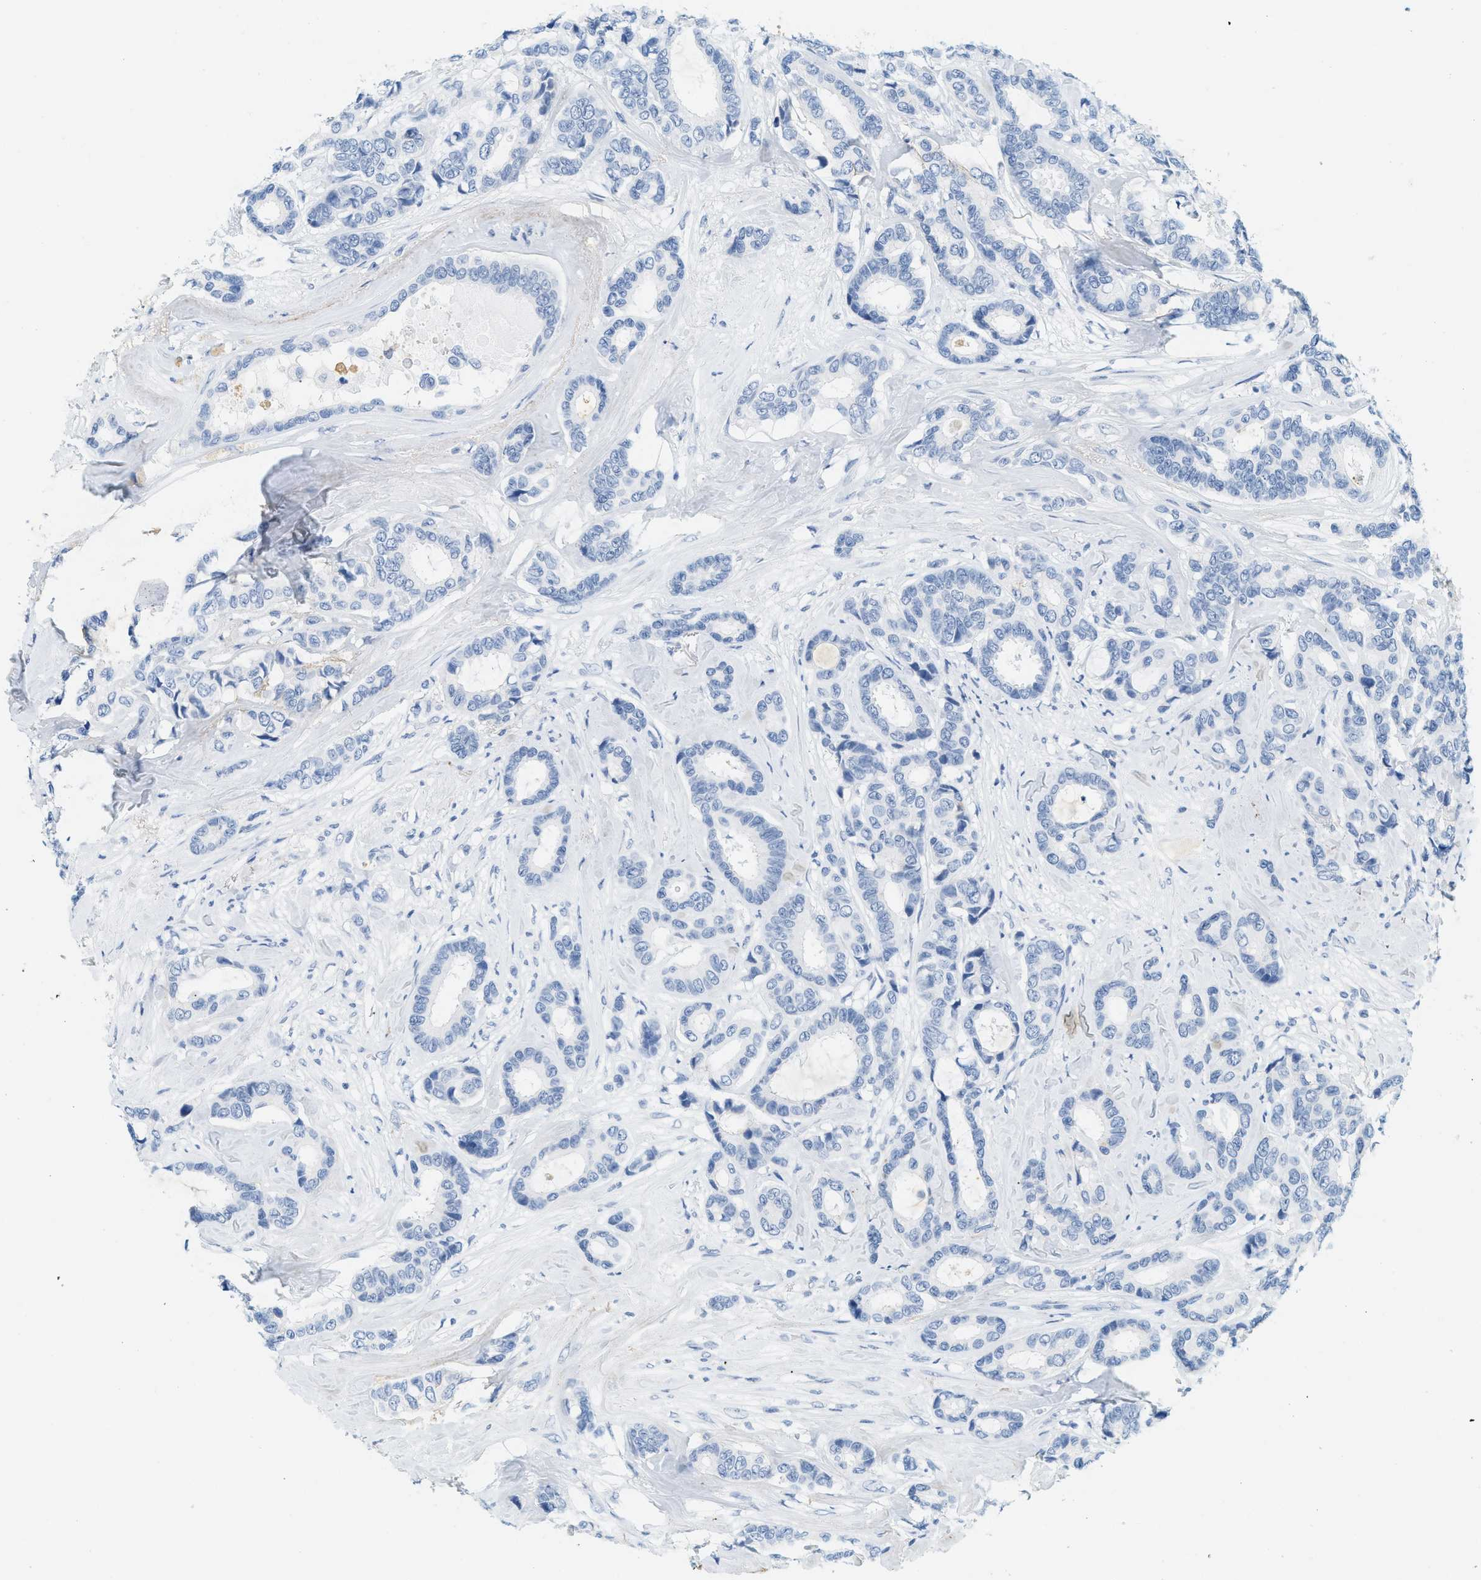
{"staining": {"intensity": "negative", "quantity": "none", "location": "none"}, "tissue": "breast cancer", "cell_type": "Tumor cells", "image_type": "cancer", "snomed": [{"axis": "morphology", "description": "Duct carcinoma"}, {"axis": "topography", "description": "Breast"}], "caption": "IHC histopathology image of human breast cancer (intraductal carcinoma) stained for a protein (brown), which displays no positivity in tumor cells. The staining is performed using DAB brown chromogen with nuclei counter-stained in using hematoxylin.", "gene": "LCN2", "patient": {"sex": "female", "age": 87}}